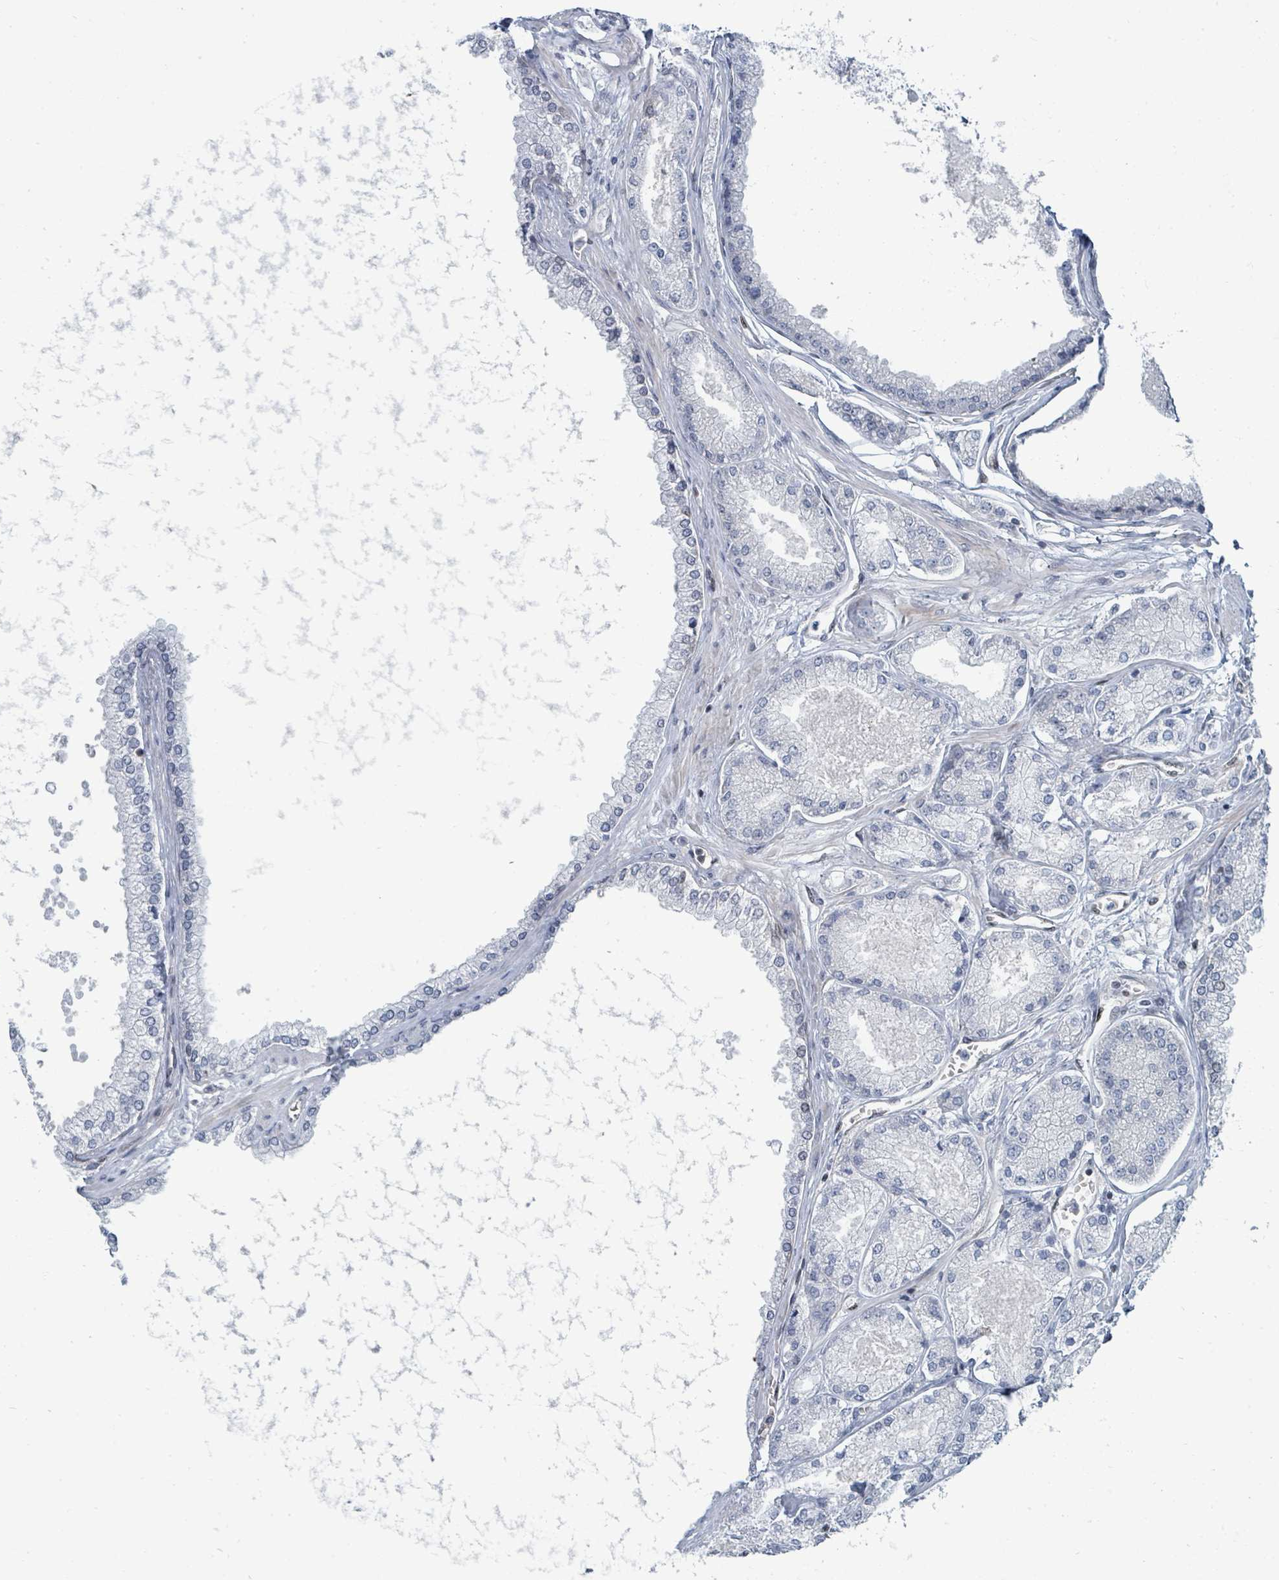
{"staining": {"intensity": "negative", "quantity": "none", "location": "none"}, "tissue": "prostate cancer", "cell_type": "Tumor cells", "image_type": "cancer", "snomed": [{"axis": "morphology", "description": "Adenocarcinoma, NOS"}, {"axis": "topography", "description": "Prostate and seminal vesicle, NOS"}], "caption": "Tumor cells show no significant protein positivity in prostate cancer.", "gene": "SUMO4", "patient": {"sex": "male", "age": 76}}